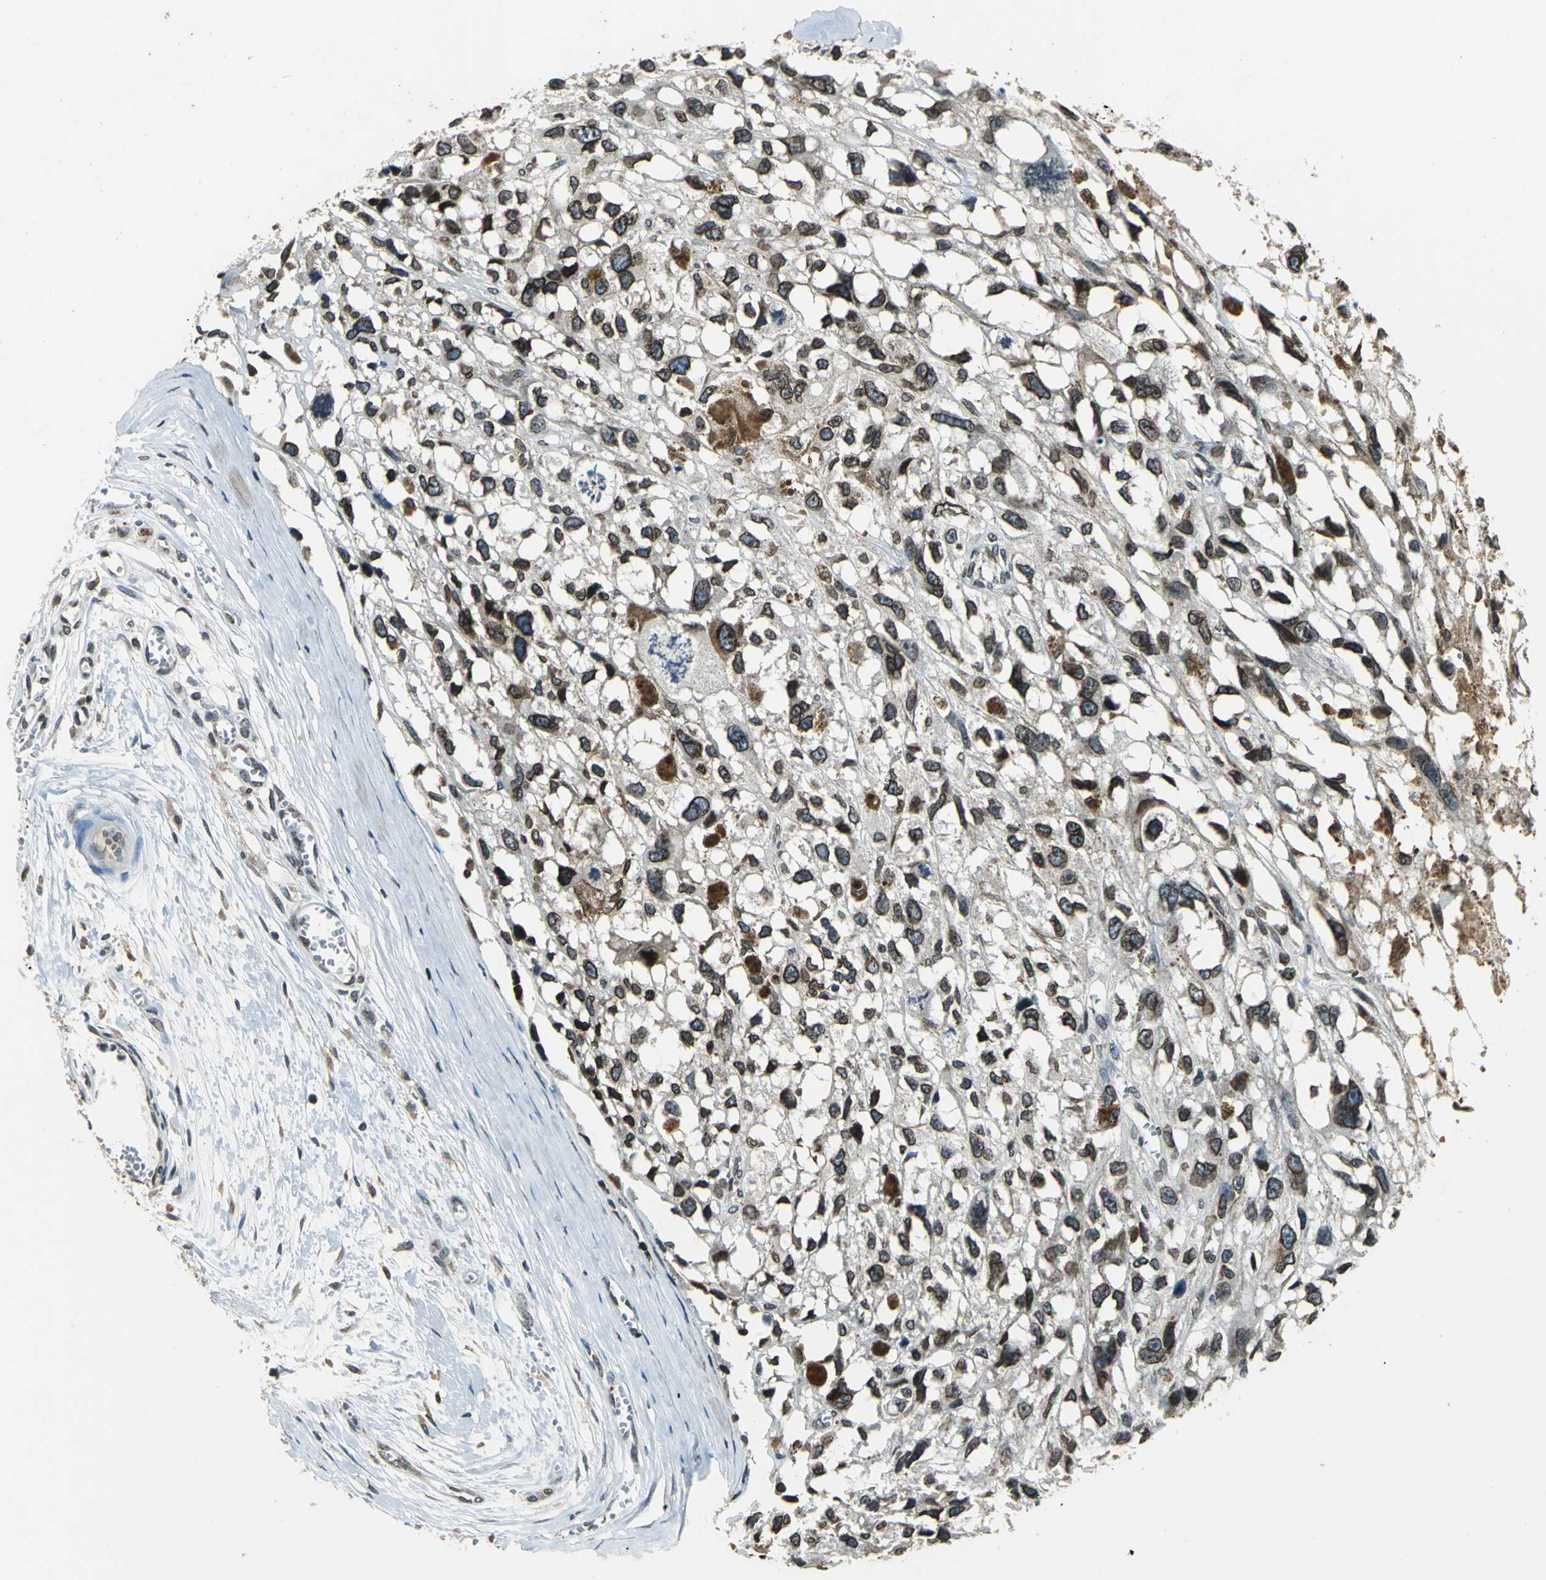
{"staining": {"intensity": "strong", "quantity": ">75%", "location": "cytoplasmic/membranous,nuclear"}, "tissue": "melanoma", "cell_type": "Tumor cells", "image_type": "cancer", "snomed": [{"axis": "morphology", "description": "Malignant melanoma, Metastatic site"}, {"axis": "topography", "description": "Lymph node"}], "caption": "A high amount of strong cytoplasmic/membranous and nuclear staining is seen in approximately >75% of tumor cells in melanoma tissue. Using DAB (brown) and hematoxylin (blue) stains, captured at high magnification using brightfield microscopy.", "gene": "BRIP1", "patient": {"sex": "male", "age": 59}}